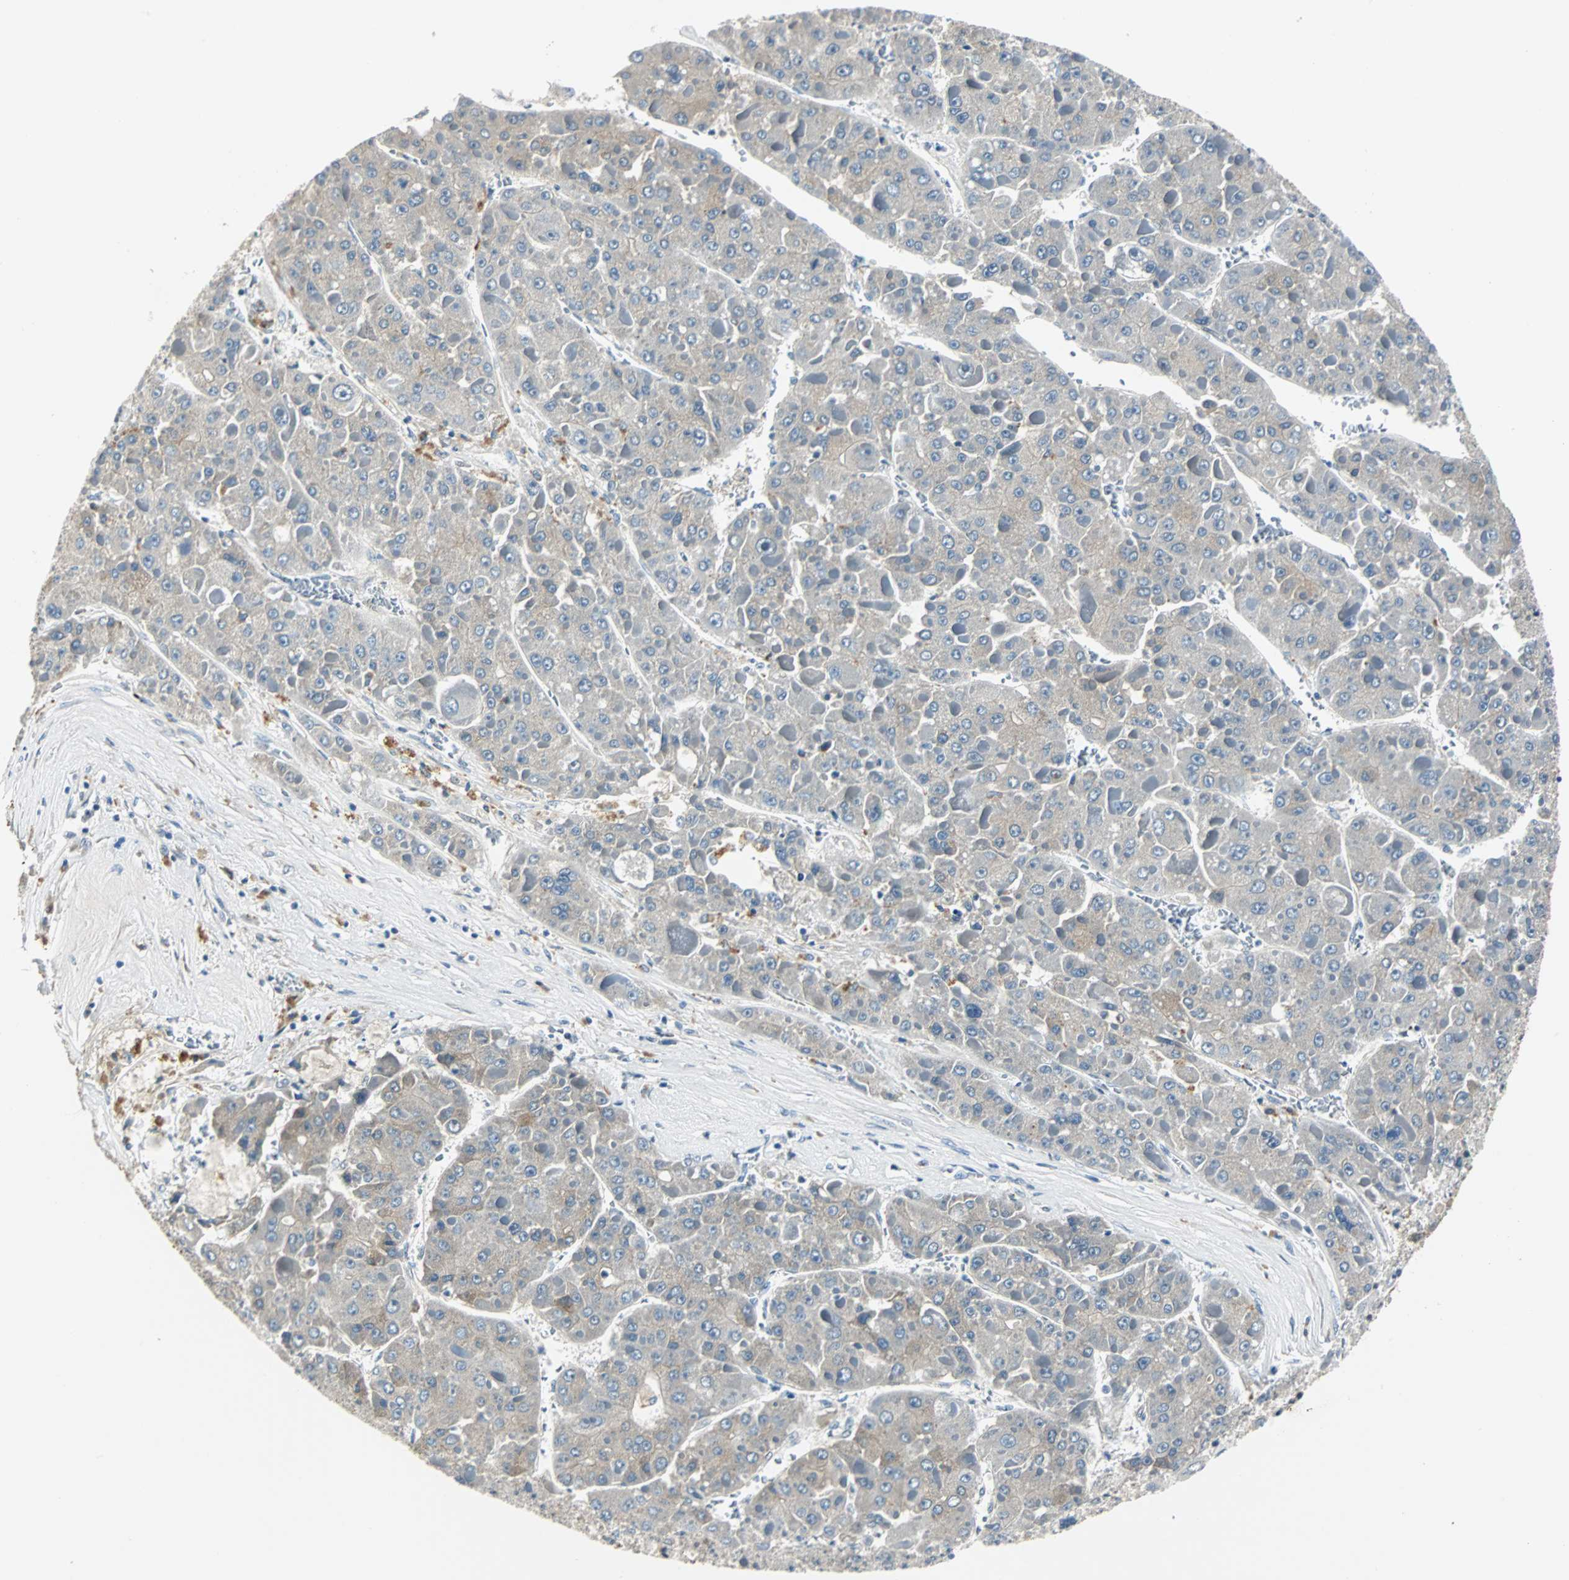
{"staining": {"intensity": "weak", "quantity": "25%-75%", "location": "cytoplasmic/membranous"}, "tissue": "liver cancer", "cell_type": "Tumor cells", "image_type": "cancer", "snomed": [{"axis": "morphology", "description": "Carcinoma, Hepatocellular, NOS"}, {"axis": "topography", "description": "Liver"}], "caption": "Approximately 25%-75% of tumor cells in liver cancer exhibit weak cytoplasmic/membranous protein expression as visualized by brown immunohistochemical staining.", "gene": "FHL2", "patient": {"sex": "female", "age": 73}}